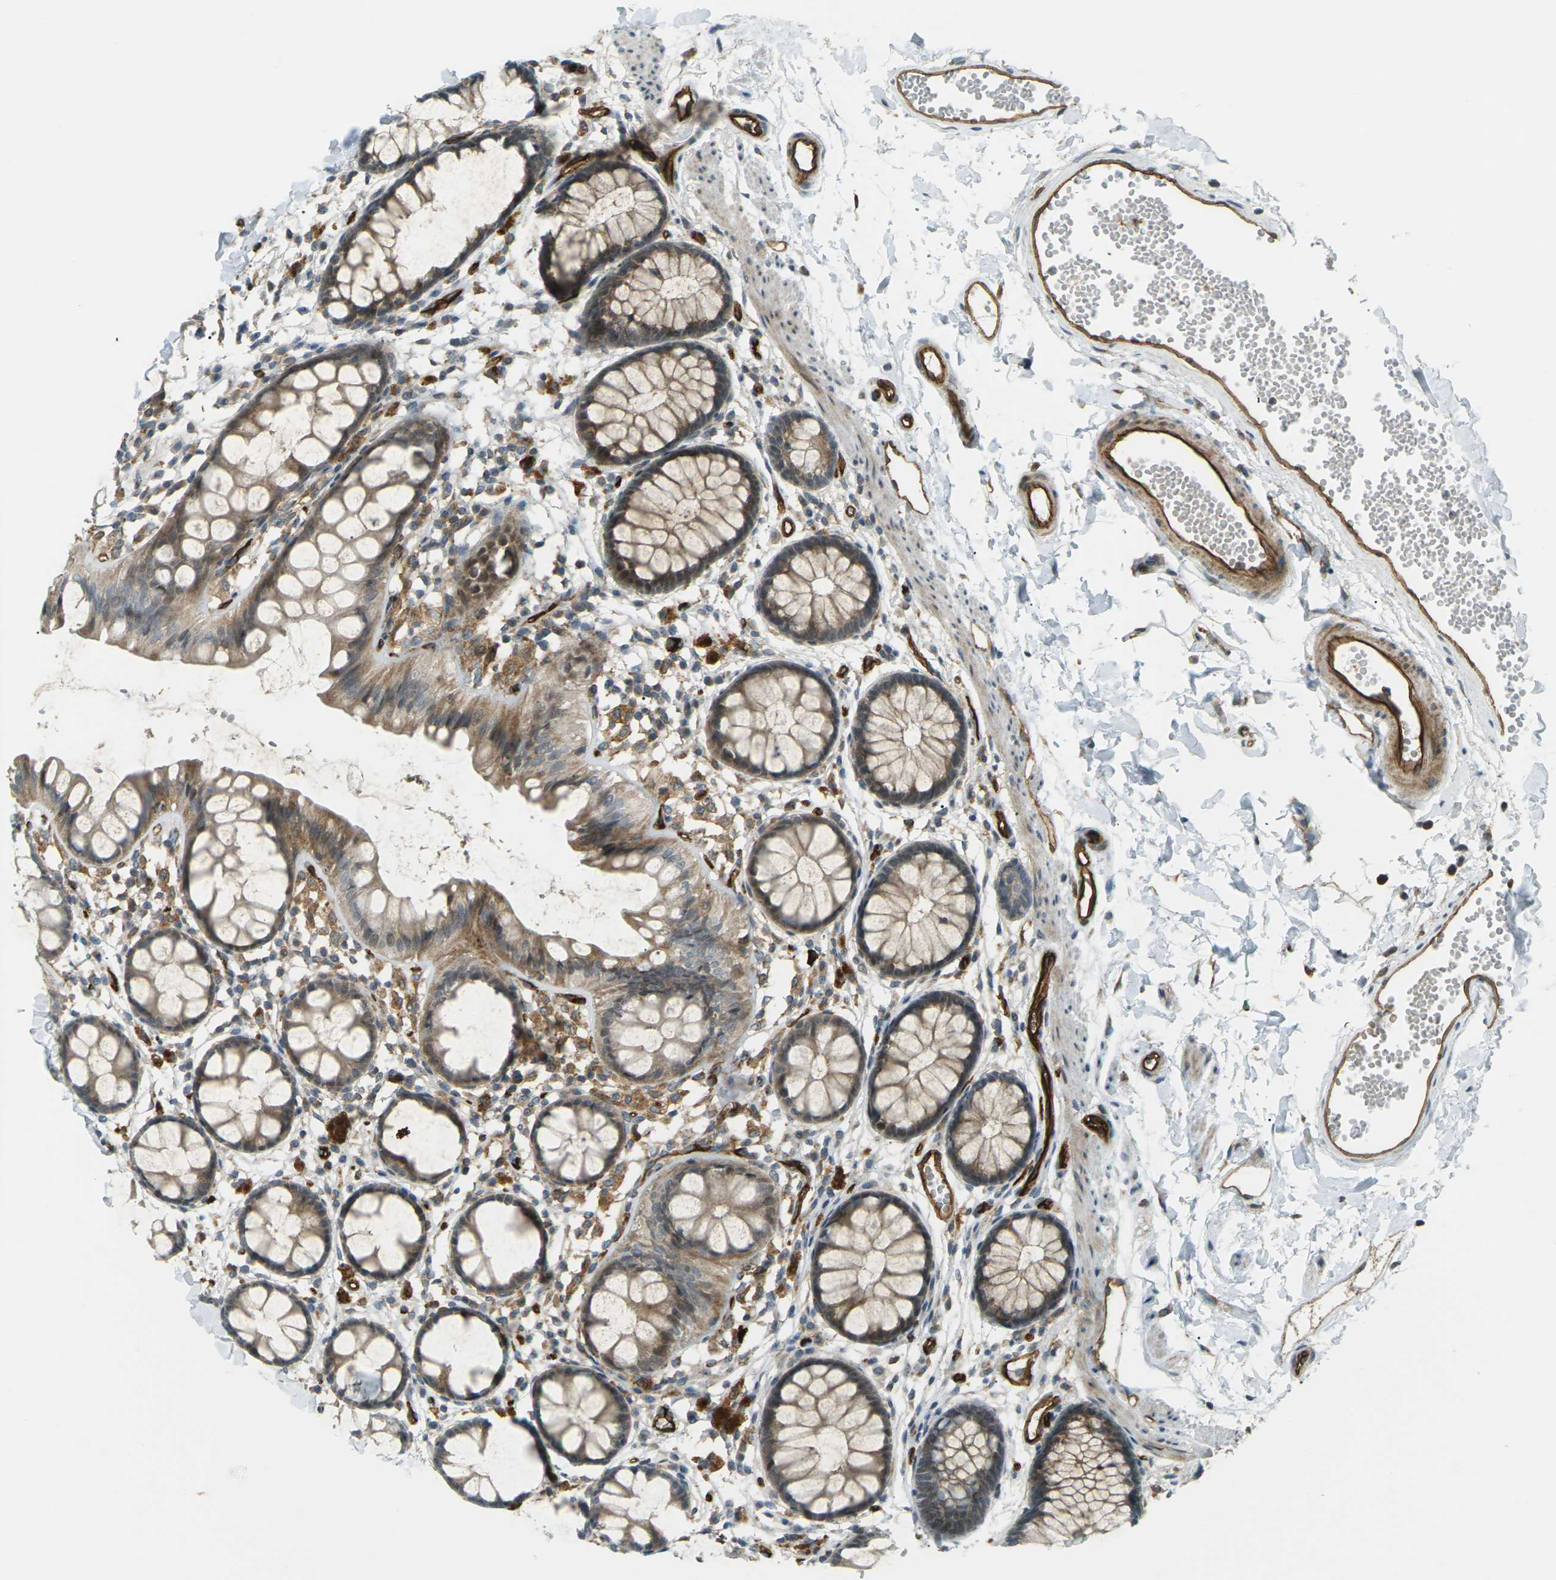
{"staining": {"intensity": "moderate", "quantity": ">75%", "location": "cytoplasmic/membranous"}, "tissue": "rectum", "cell_type": "Glandular cells", "image_type": "normal", "snomed": [{"axis": "morphology", "description": "Normal tissue, NOS"}, {"axis": "topography", "description": "Rectum"}], "caption": "An immunohistochemistry histopathology image of unremarkable tissue is shown. Protein staining in brown shows moderate cytoplasmic/membranous positivity in rectum within glandular cells. The staining was performed using DAB (3,3'-diaminobenzidine), with brown indicating positive protein expression. Nuclei are stained blue with hematoxylin.", "gene": "S1PR1", "patient": {"sex": "female", "age": 66}}